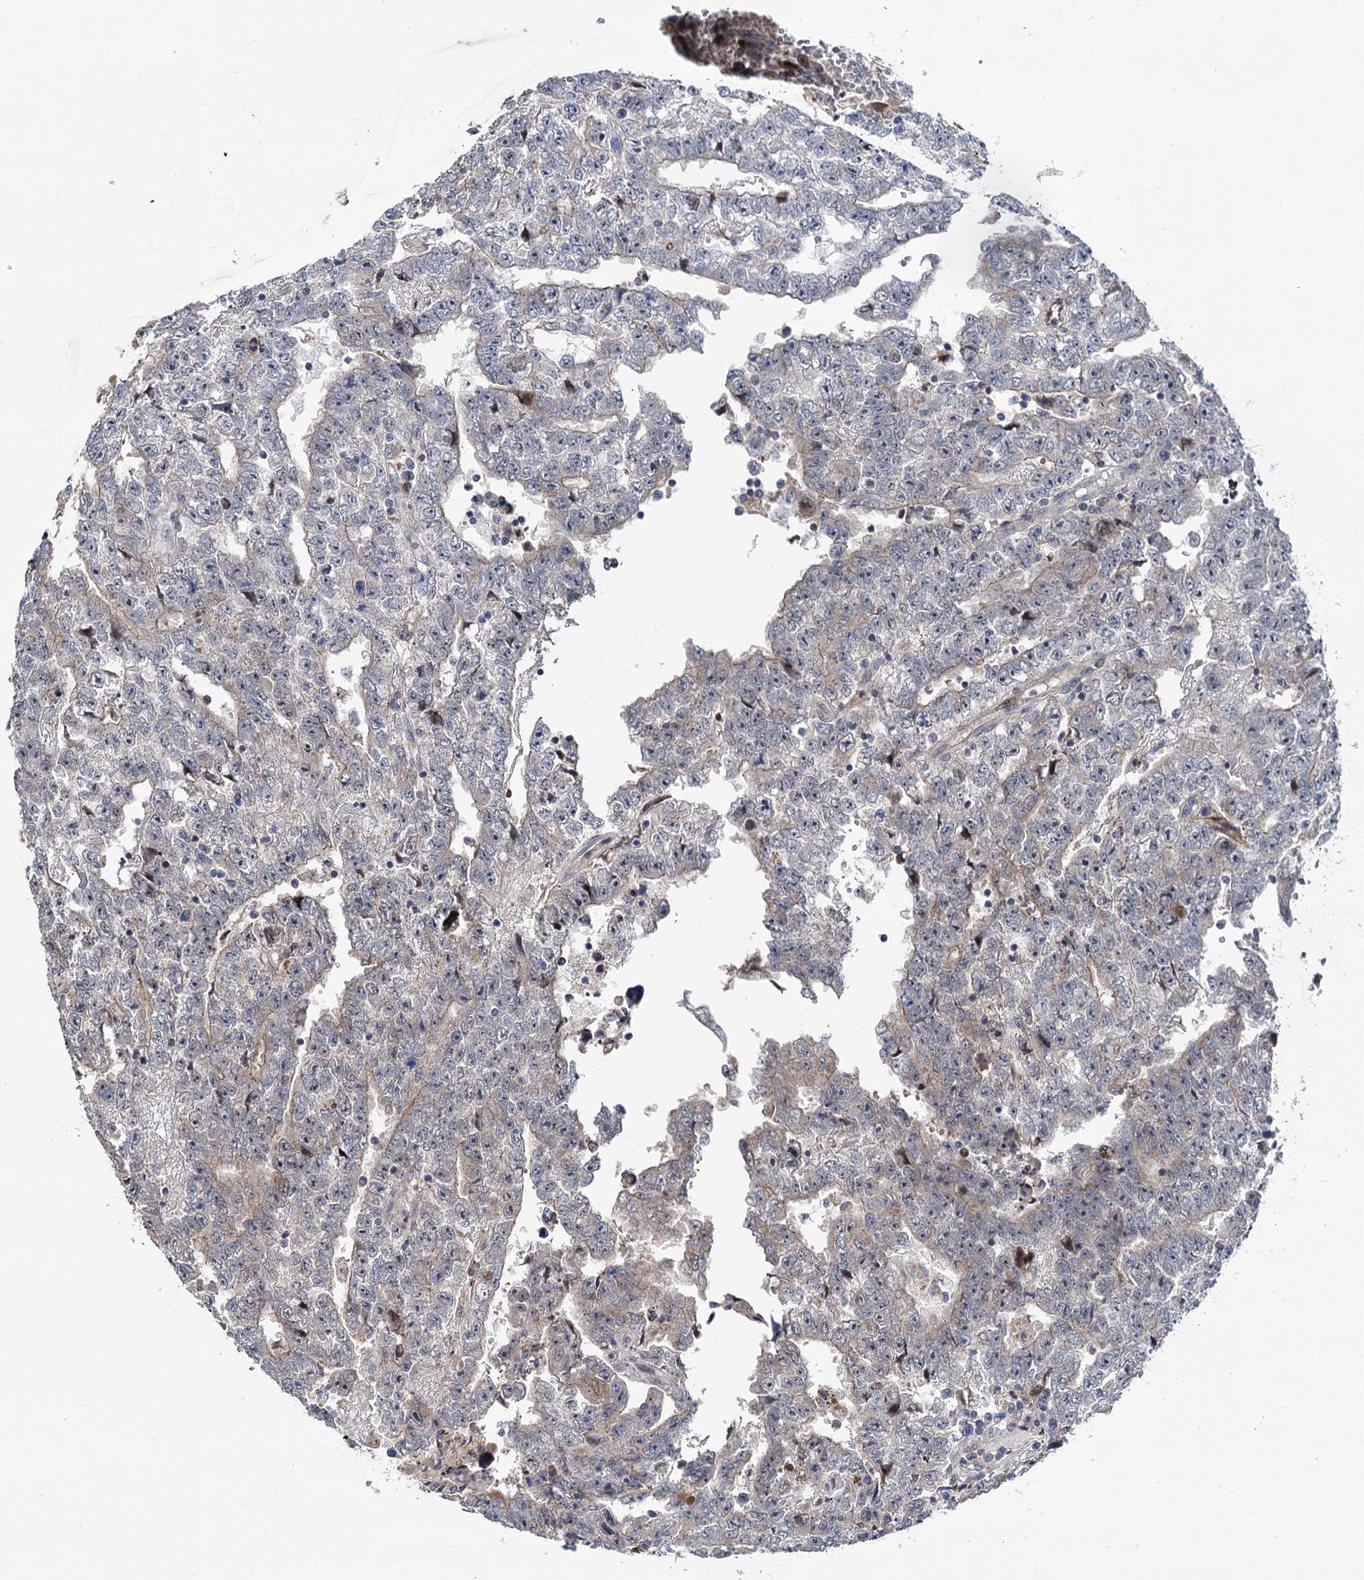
{"staining": {"intensity": "weak", "quantity": "<25%", "location": "cytoplasmic/membranous"}, "tissue": "testis cancer", "cell_type": "Tumor cells", "image_type": "cancer", "snomed": [{"axis": "morphology", "description": "Carcinoma, Embryonal, NOS"}, {"axis": "topography", "description": "Testis"}], "caption": "A high-resolution micrograph shows IHC staining of testis cancer, which reveals no significant staining in tumor cells.", "gene": "UBR1", "patient": {"sex": "male", "age": 25}}